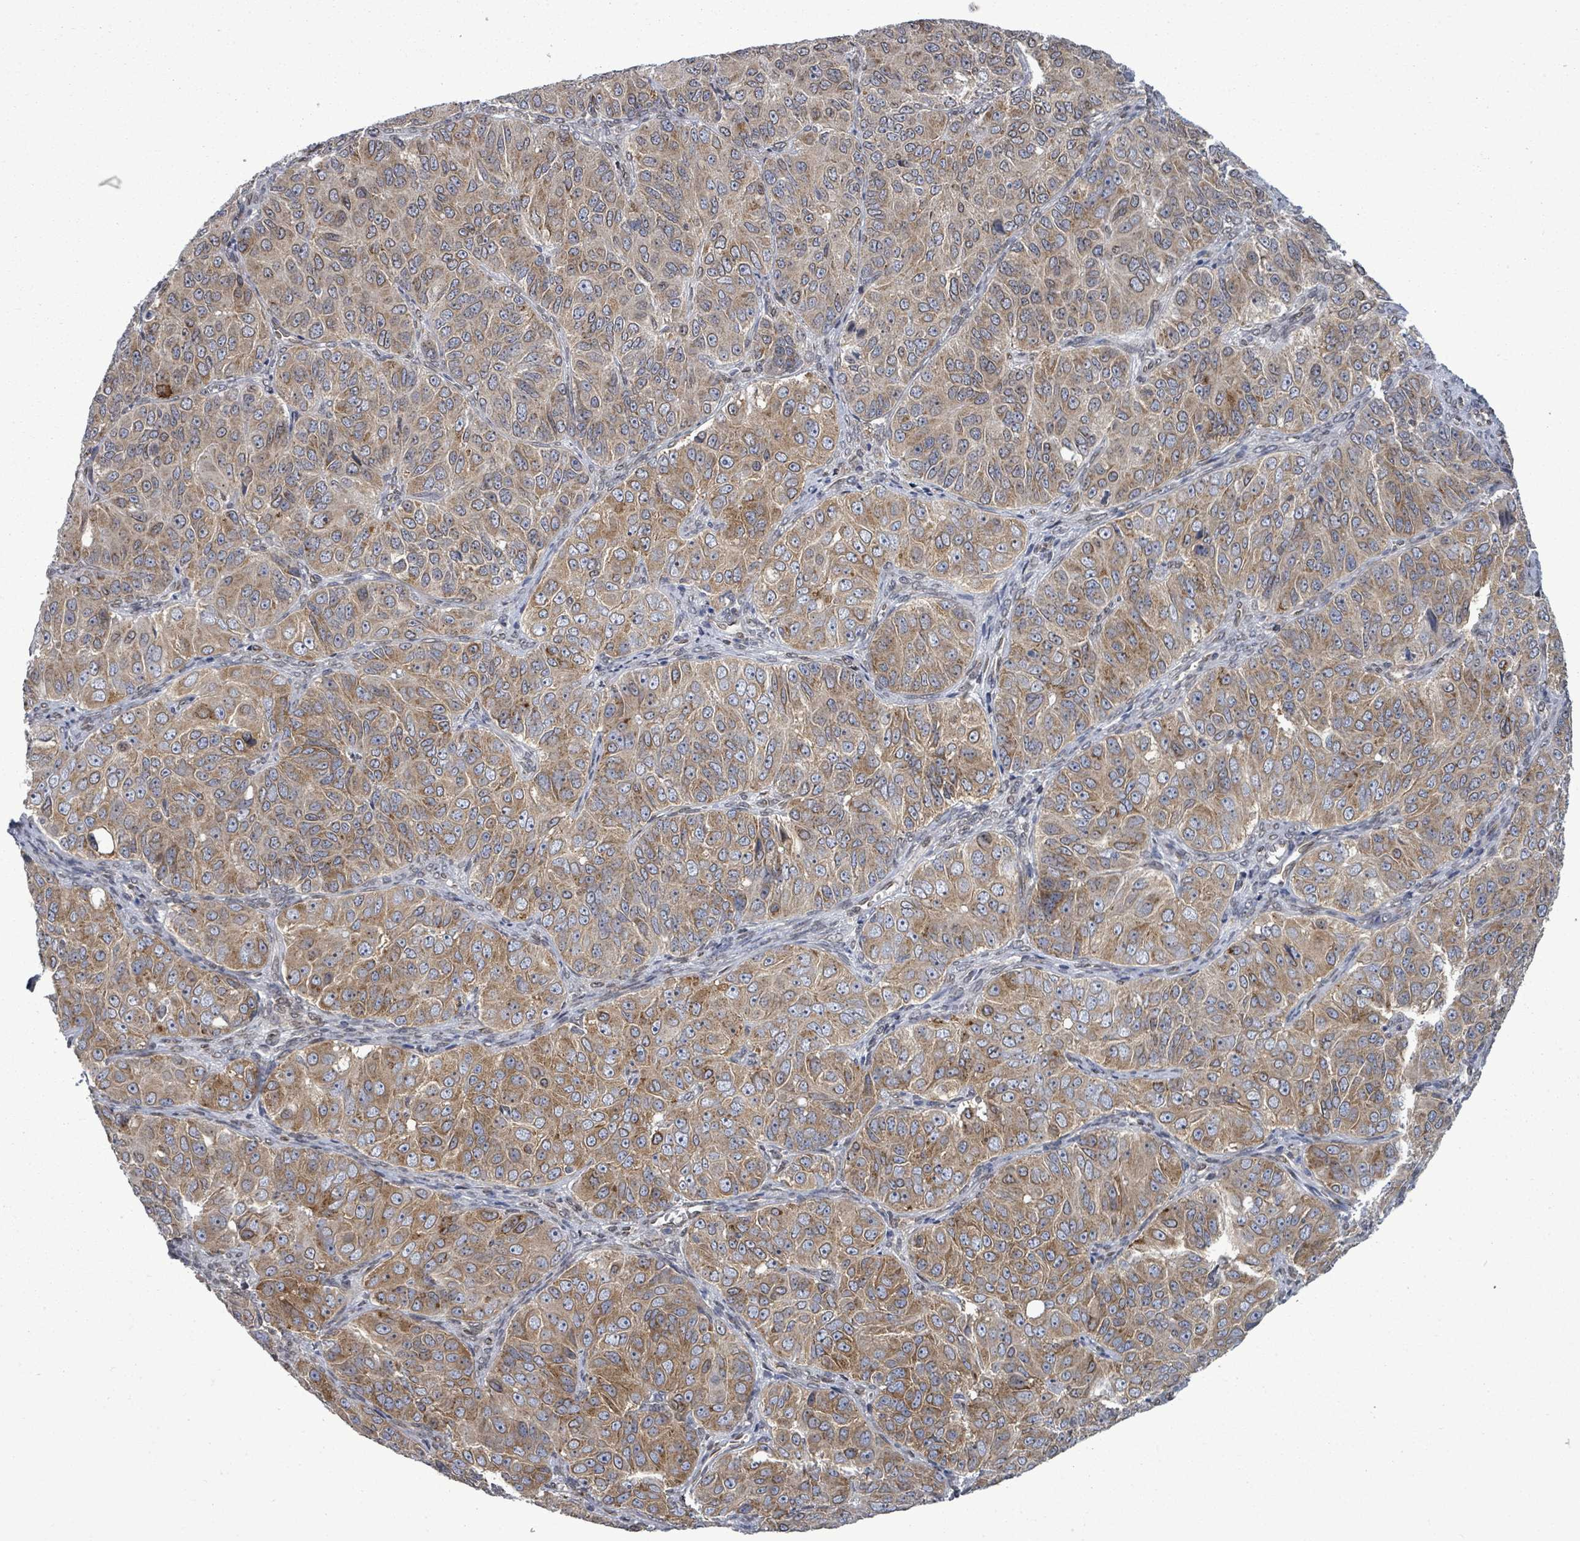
{"staining": {"intensity": "moderate", "quantity": ">75%", "location": "cytoplasmic/membranous"}, "tissue": "ovarian cancer", "cell_type": "Tumor cells", "image_type": "cancer", "snomed": [{"axis": "morphology", "description": "Carcinoma, endometroid"}, {"axis": "topography", "description": "Ovary"}], "caption": "A histopathology image of endometroid carcinoma (ovarian) stained for a protein shows moderate cytoplasmic/membranous brown staining in tumor cells.", "gene": "ARFGAP1", "patient": {"sex": "female", "age": 51}}